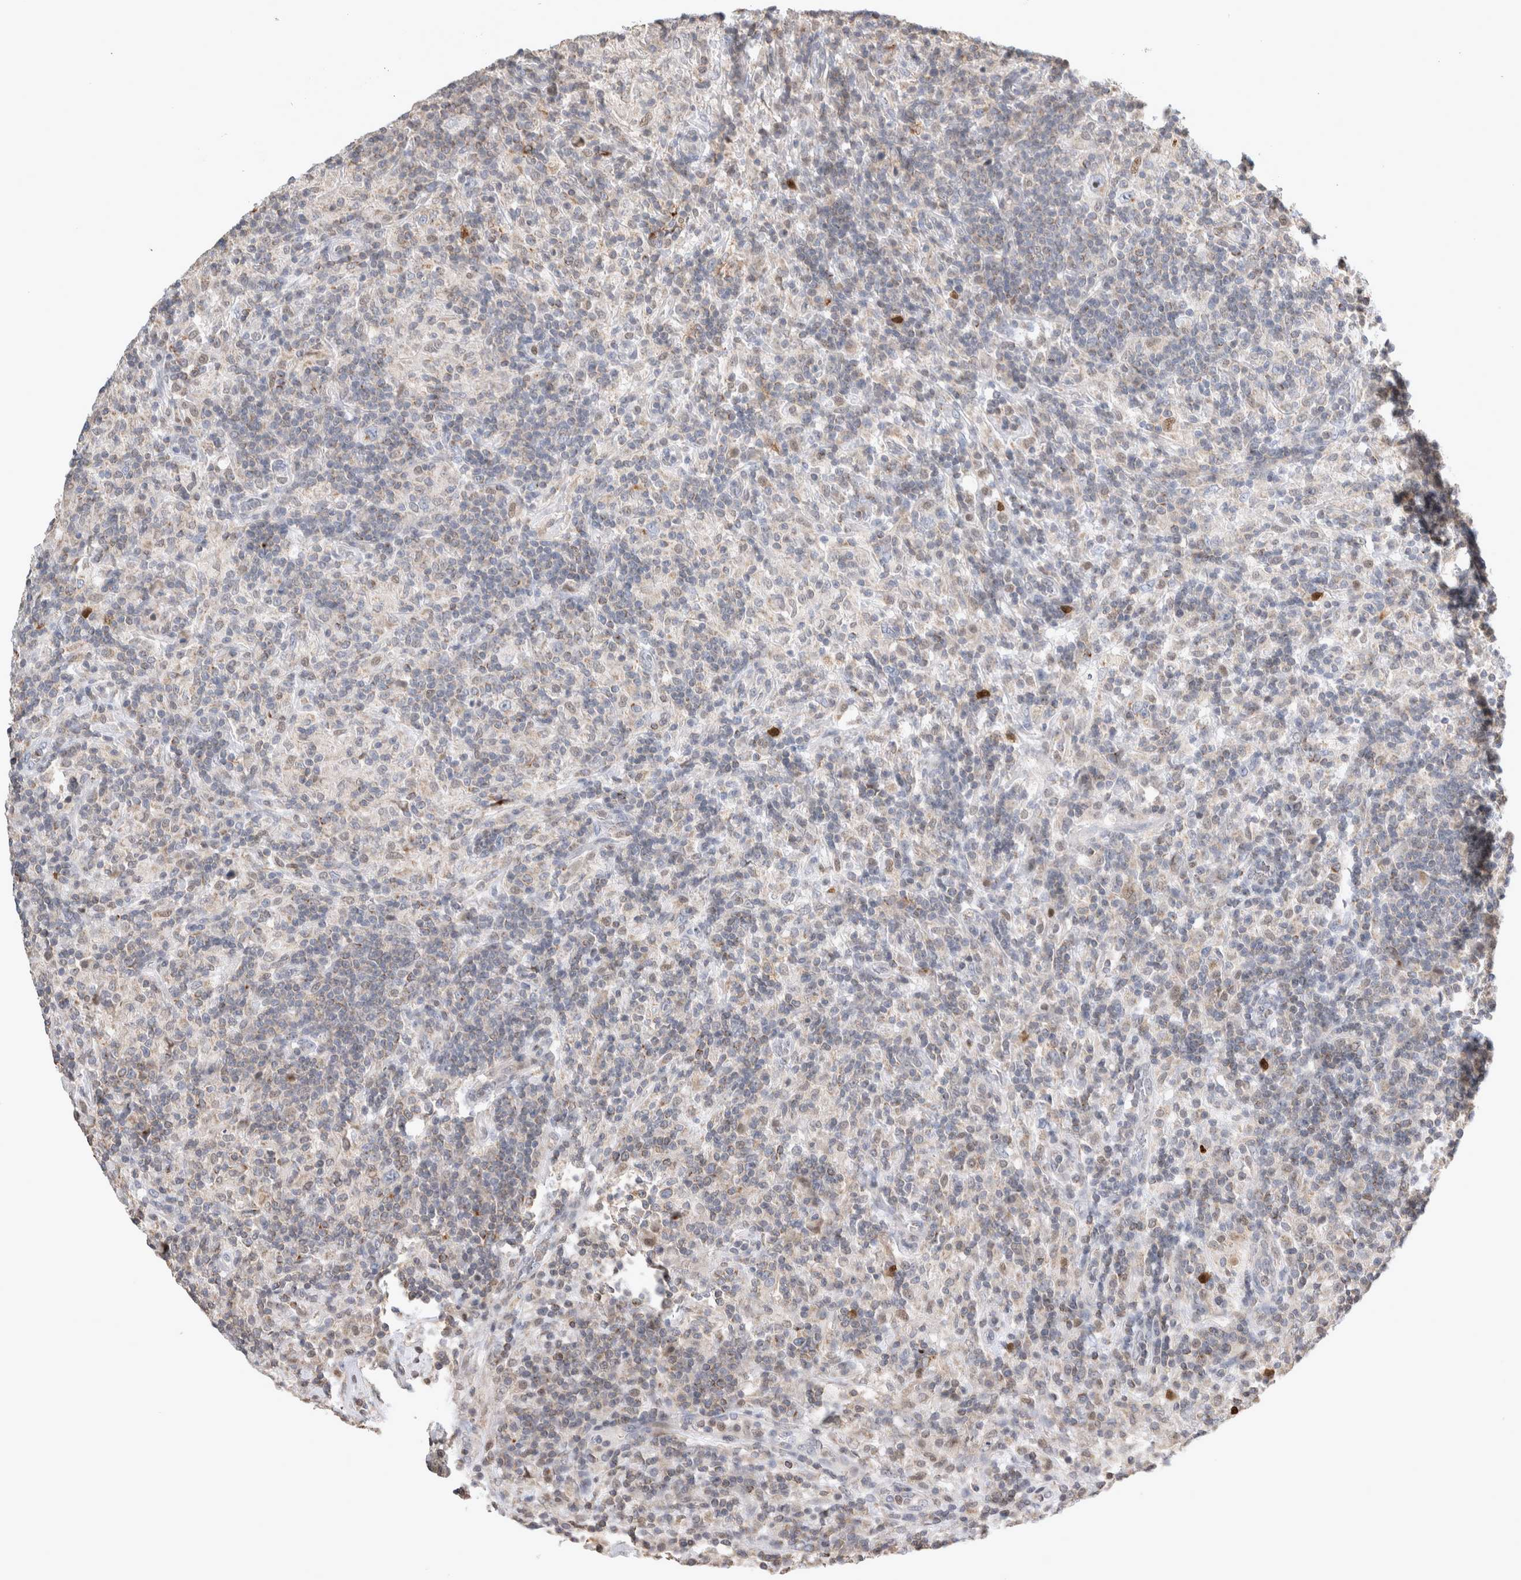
{"staining": {"intensity": "negative", "quantity": "none", "location": "none"}, "tissue": "lymphoma", "cell_type": "Tumor cells", "image_type": "cancer", "snomed": [{"axis": "morphology", "description": "Hodgkin's disease, NOS"}, {"axis": "topography", "description": "Lymph node"}], "caption": "An immunohistochemistry (IHC) photomicrograph of lymphoma is shown. There is no staining in tumor cells of lymphoma.", "gene": "AGMAT", "patient": {"sex": "male", "age": 70}}